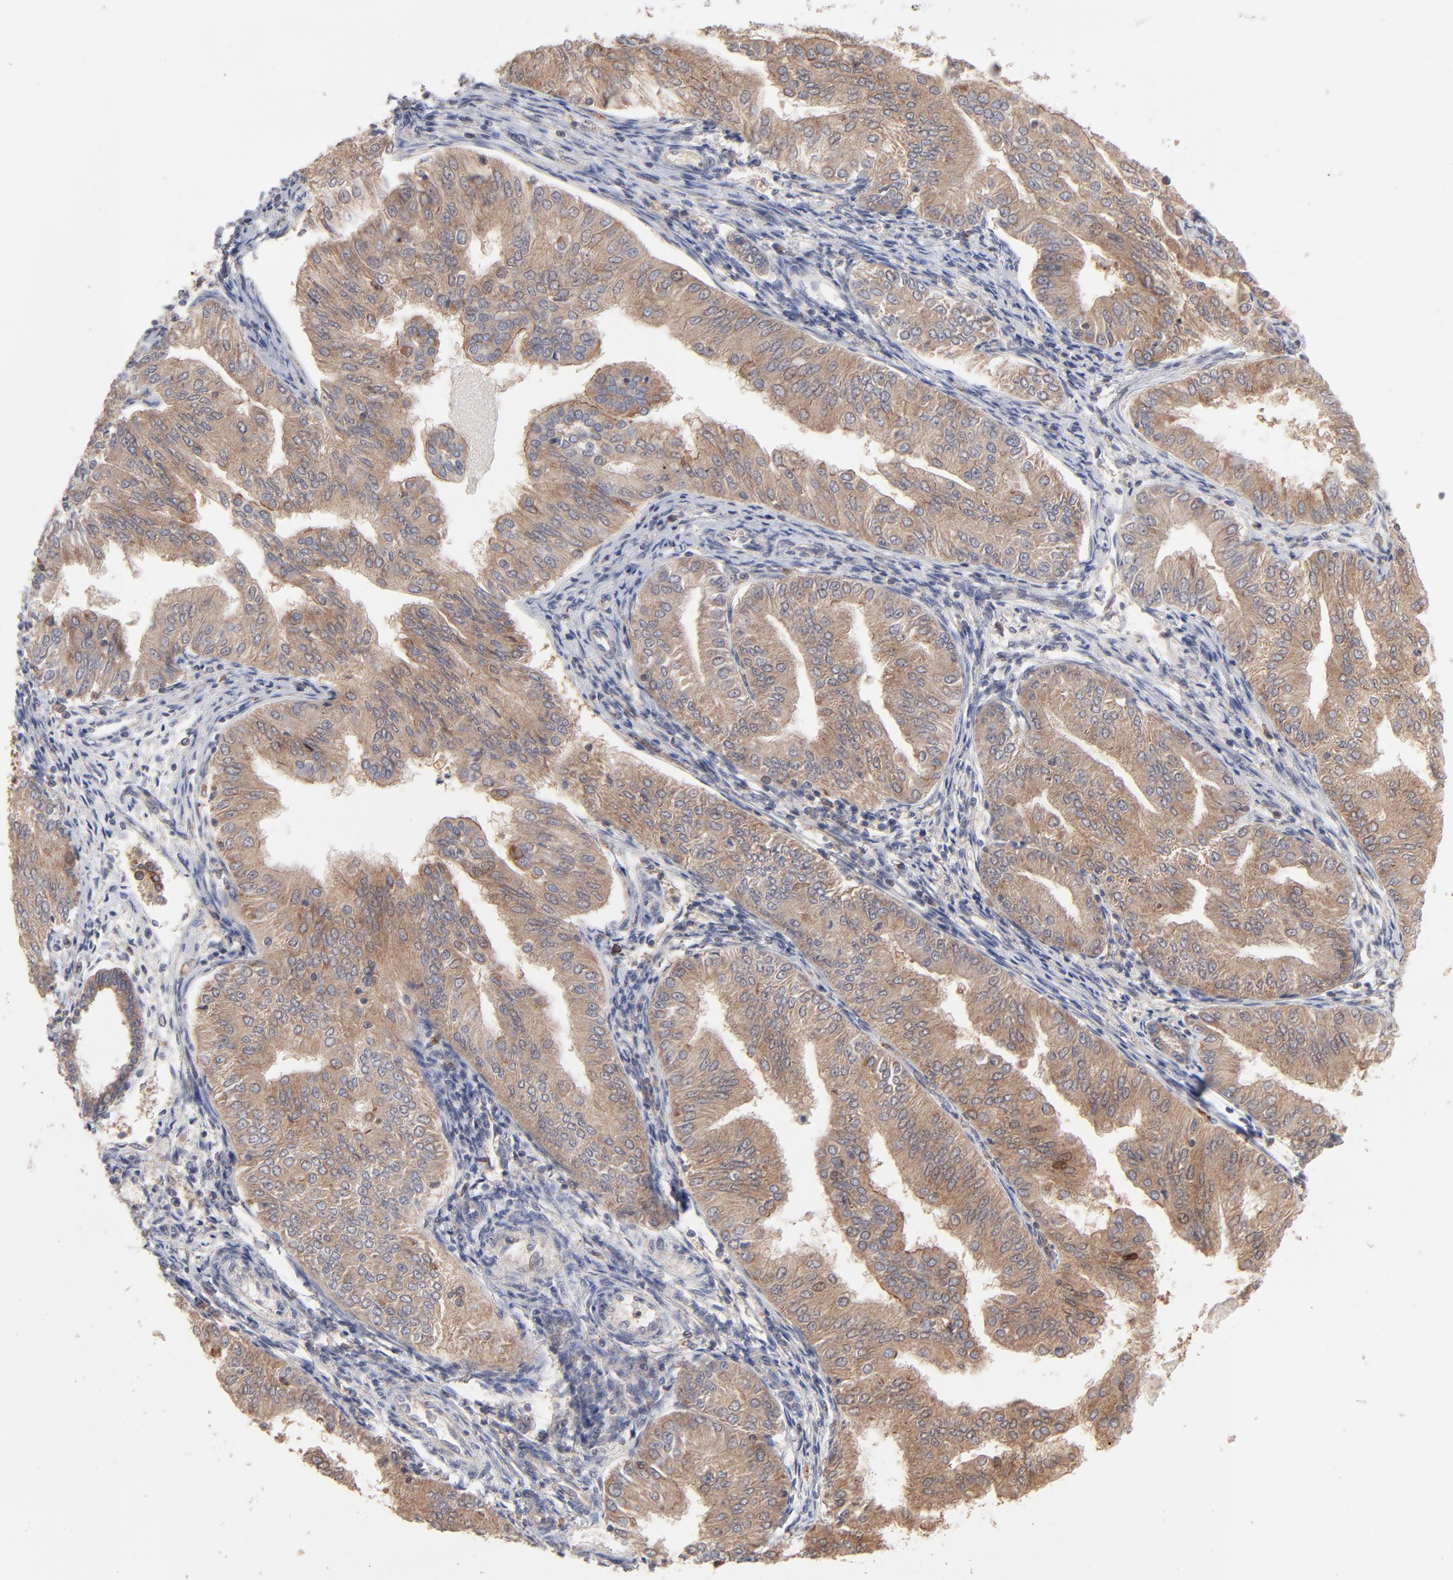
{"staining": {"intensity": "weak", "quantity": ">75%", "location": "cytoplasmic/membranous"}, "tissue": "endometrial cancer", "cell_type": "Tumor cells", "image_type": "cancer", "snomed": [{"axis": "morphology", "description": "Adenocarcinoma, NOS"}, {"axis": "topography", "description": "Endometrium"}], "caption": "Immunohistochemistry (DAB (3,3'-diaminobenzidine)) staining of endometrial adenocarcinoma displays weak cytoplasmic/membranous protein staining in about >75% of tumor cells.", "gene": "IVNS1ABP", "patient": {"sex": "female", "age": 53}}